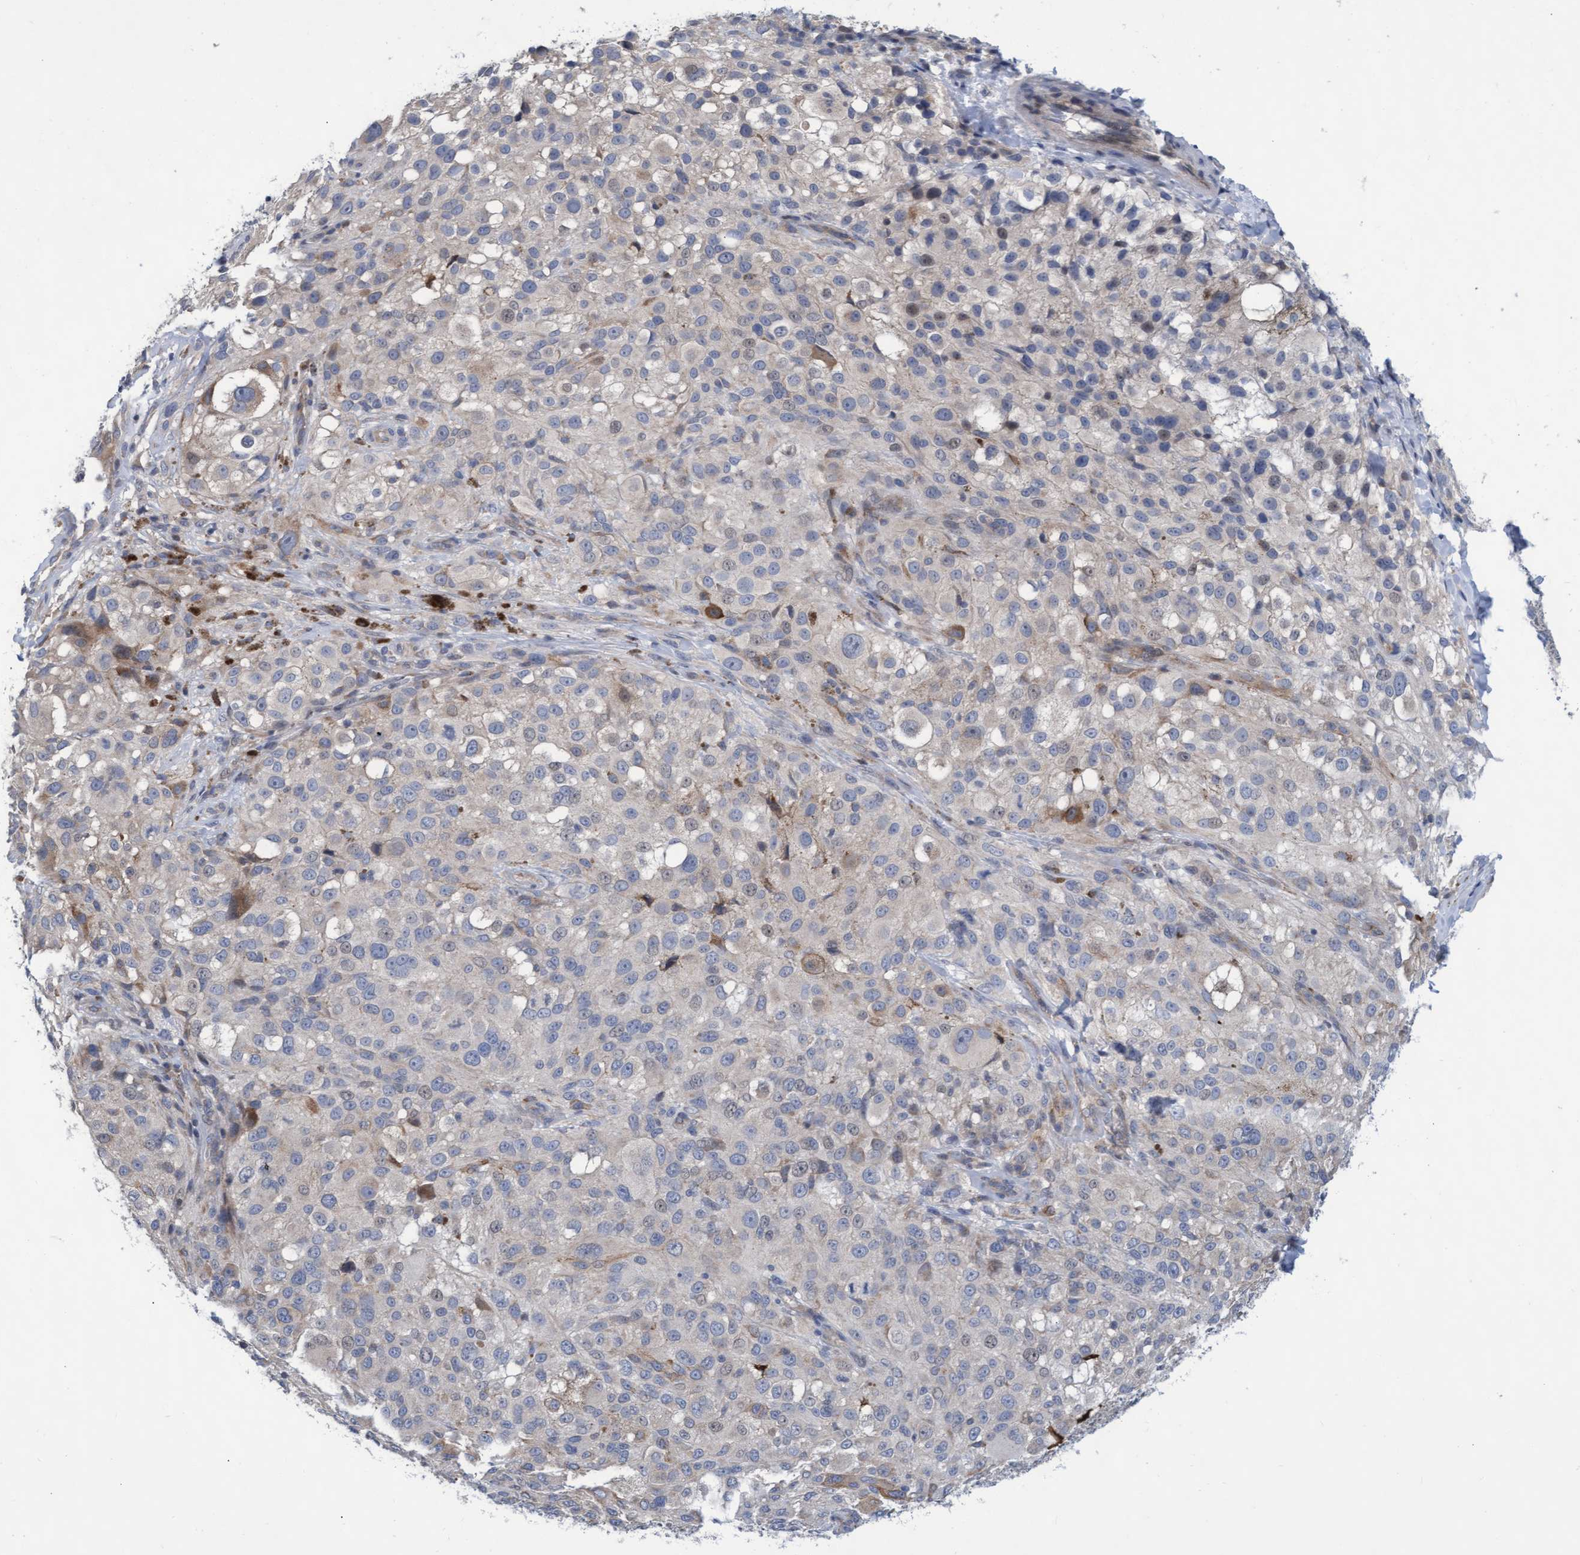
{"staining": {"intensity": "weak", "quantity": "<25%", "location": "cytoplasmic/membranous,nuclear"}, "tissue": "melanoma", "cell_type": "Tumor cells", "image_type": "cancer", "snomed": [{"axis": "morphology", "description": "Necrosis, NOS"}, {"axis": "morphology", "description": "Malignant melanoma, NOS"}, {"axis": "topography", "description": "Skin"}], "caption": "High magnification brightfield microscopy of melanoma stained with DAB (brown) and counterstained with hematoxylin (blue): tumor cells show no significant expression.", "gene": "ABCF2", "patient": {"sex": "female", "age": 87}}